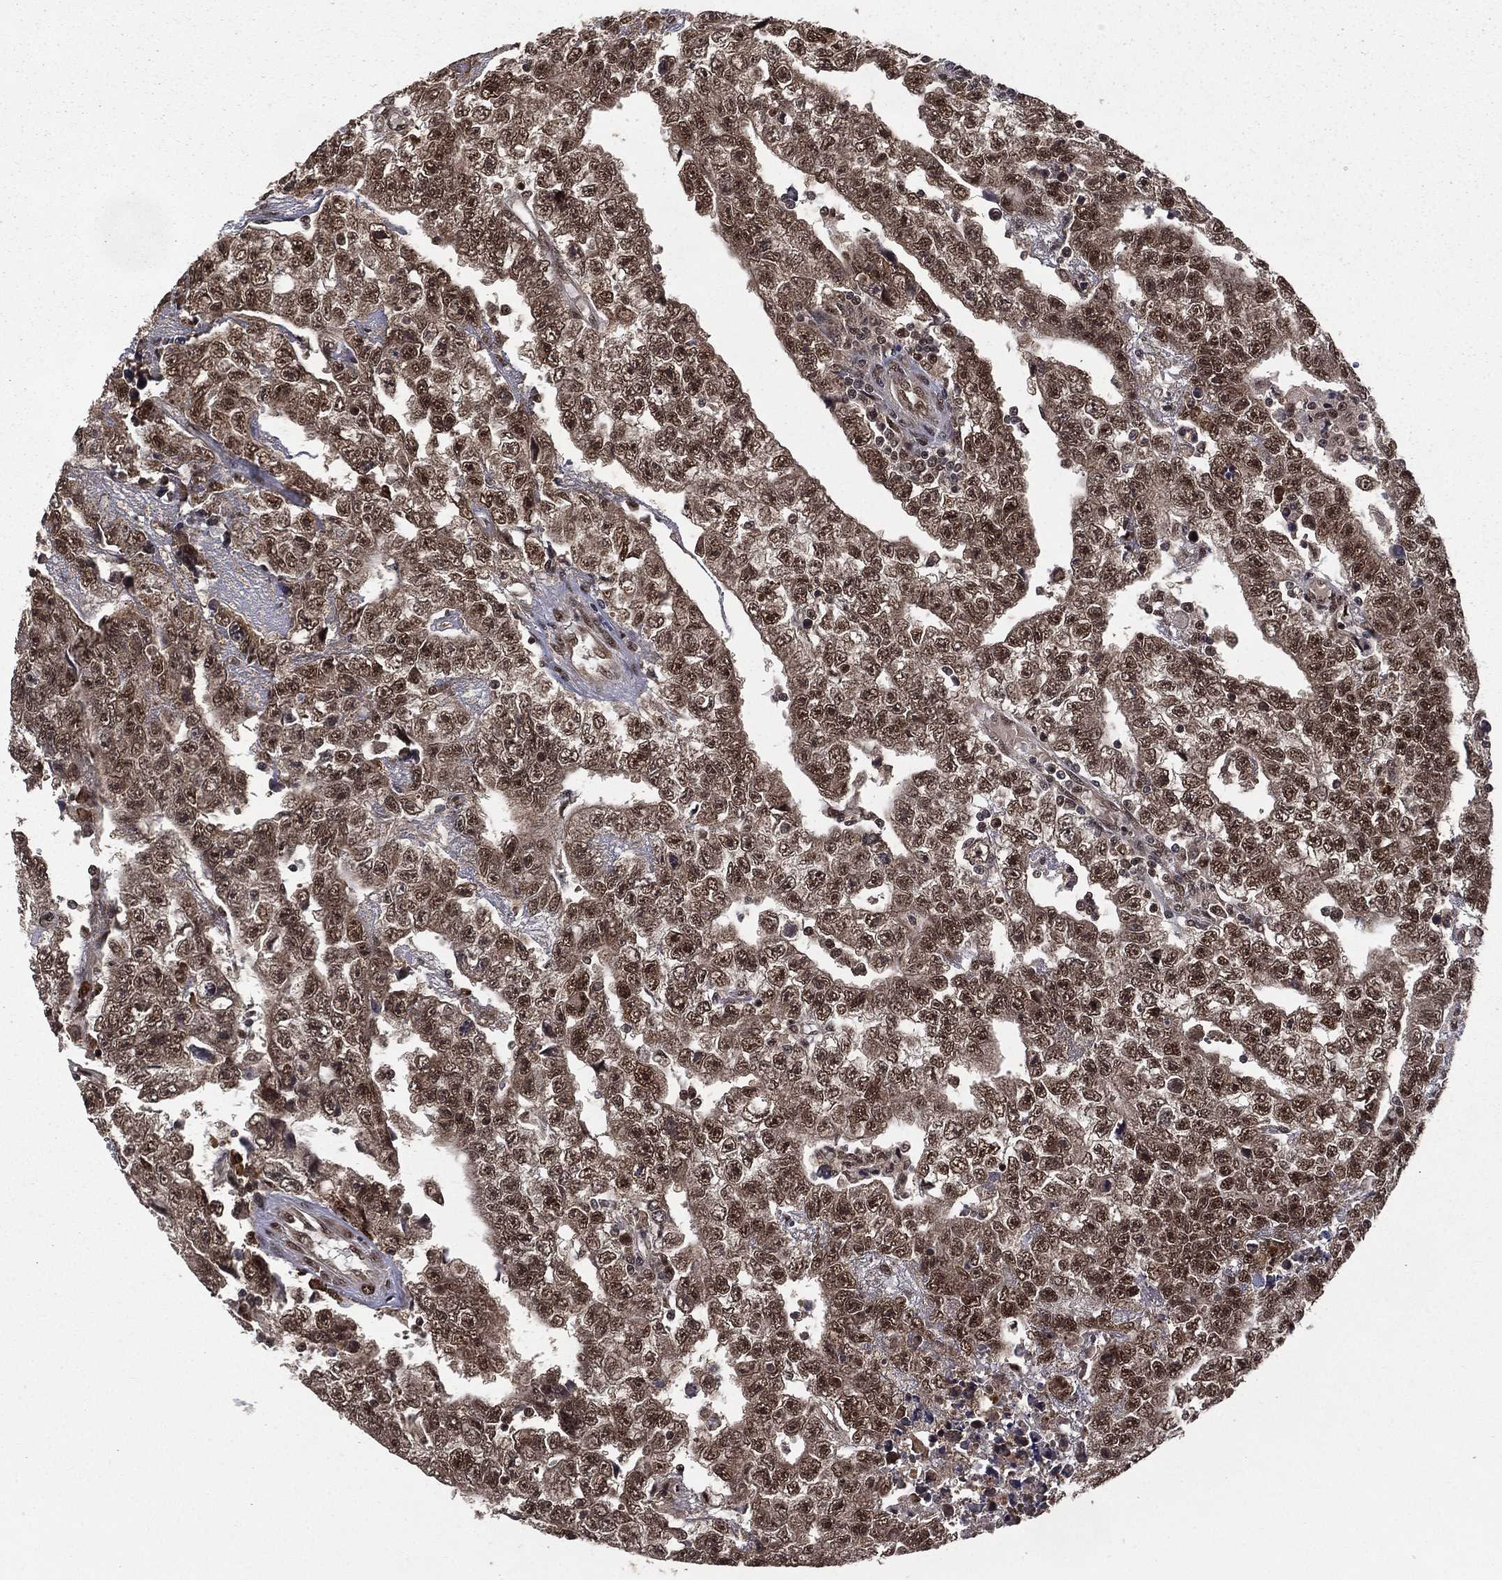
{"staining": {"intensity": "moderate", "quantity": ">75%", "location": "nuclear"}, "tissue": "testis cancer", "cell_type": "Tumor cells", "image_type": "cancer", "snomed": [{"axis": "morphology", "description": "Carcinoma, Embryonal, NOS"}, {"axis": "topography", "description": "Testis"}], "caption": "Brown immunohistochemical staining in human embryonal carcinoma (testis) reveals moderate nuclear expression in about >75% of tumor cells. (DAB (3,3'-diaminobenzidine) = brown stain, brightfield microscopy at high magnification).", "gene": "JMJD6", "patient": {"sex": "male", "age": 25}}